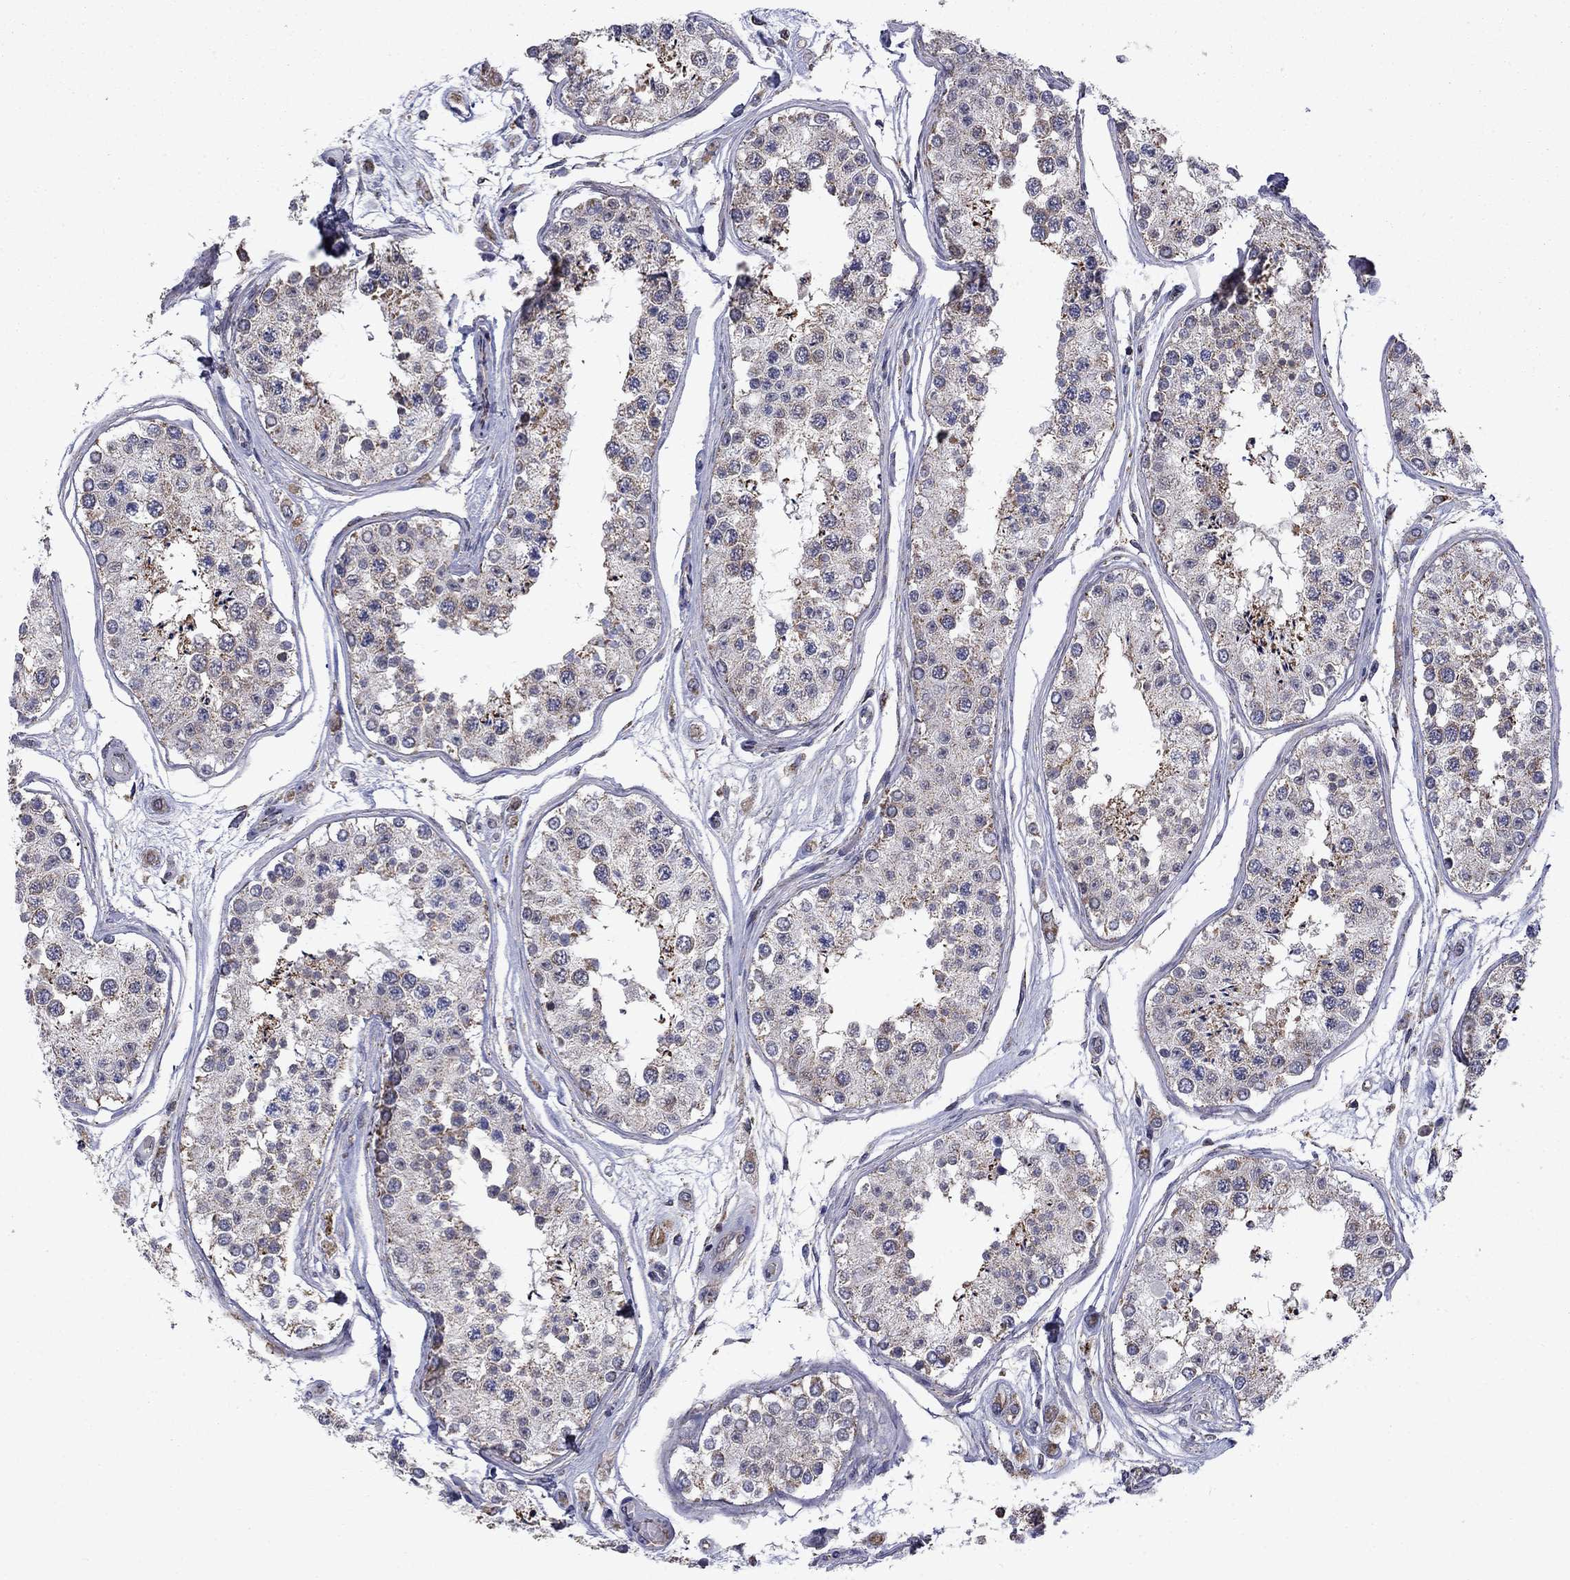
{"staining": {"intensity": "moderate", "quantity": "<25%", "location": "cytoplasmic/membranous"}, "tissue": "testis", "cell_type": "Cells in seminiferous ducts", "image_type": "normal", "snomed": [{"axis": "morphology", "description": "Normal tissue, NOS"}, {"axis": "topography", "description": "Testis"}], "caption": "This histopathology image displays immunohistochemistry (IHC) staining of unremarkable human testis, with low moderate cytoplasmic/membranous positivity in about <25% of cells in seminiferous ducts.", "gene": "DOP1B", "patient": {"sex": "male", "age": 25}}